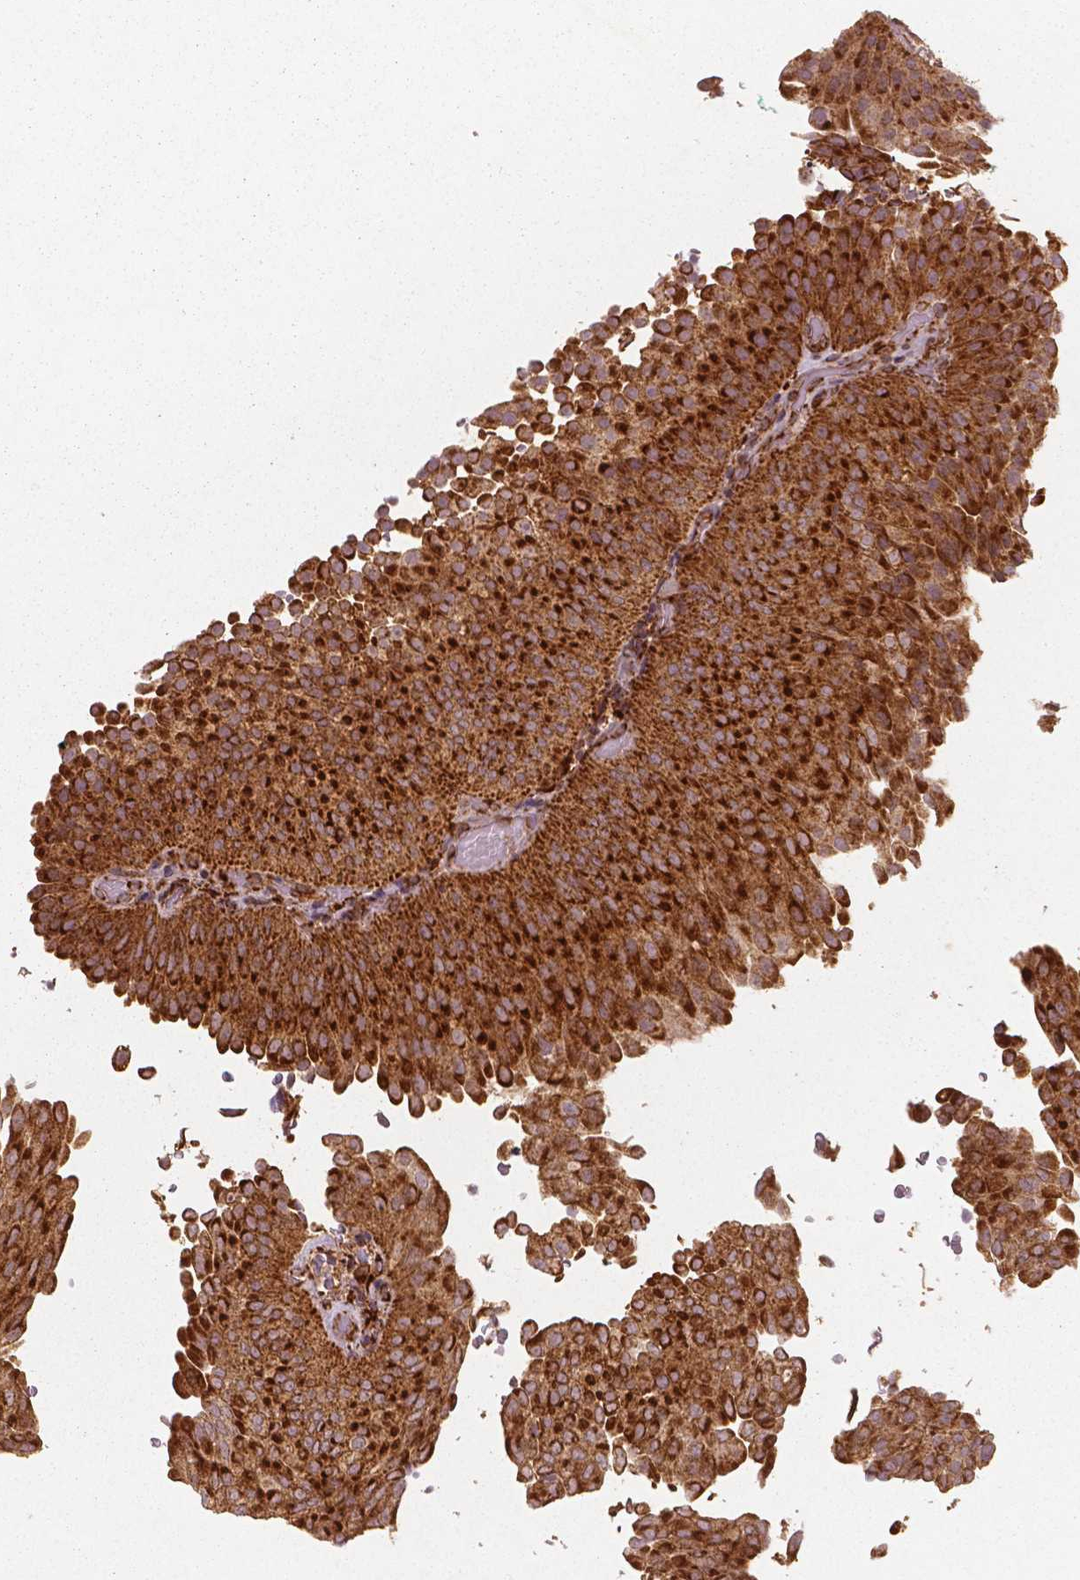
{"staining": {"intensity": "strong", "quantity": ">75%", "location": "cytoplasmic/membranous"}, "tissue": "urothelial cancer", "cell_type": "Tumor cells", "image_type": "cancer", "snomed": [{"axis": "morphology", "description": "Urothelial carcinoma, NOS"}, {"axis": "topography", "description": "Urinary bladder"}], "caption": "Strong cytoplasmic/membranous staining for a protein is seen in approximately >75% of tumor cells of urothelial cancer using immunohistochemistry (IHC).", "gene": "PGAM5", "patient": {"sex": "male", "age": 62}}